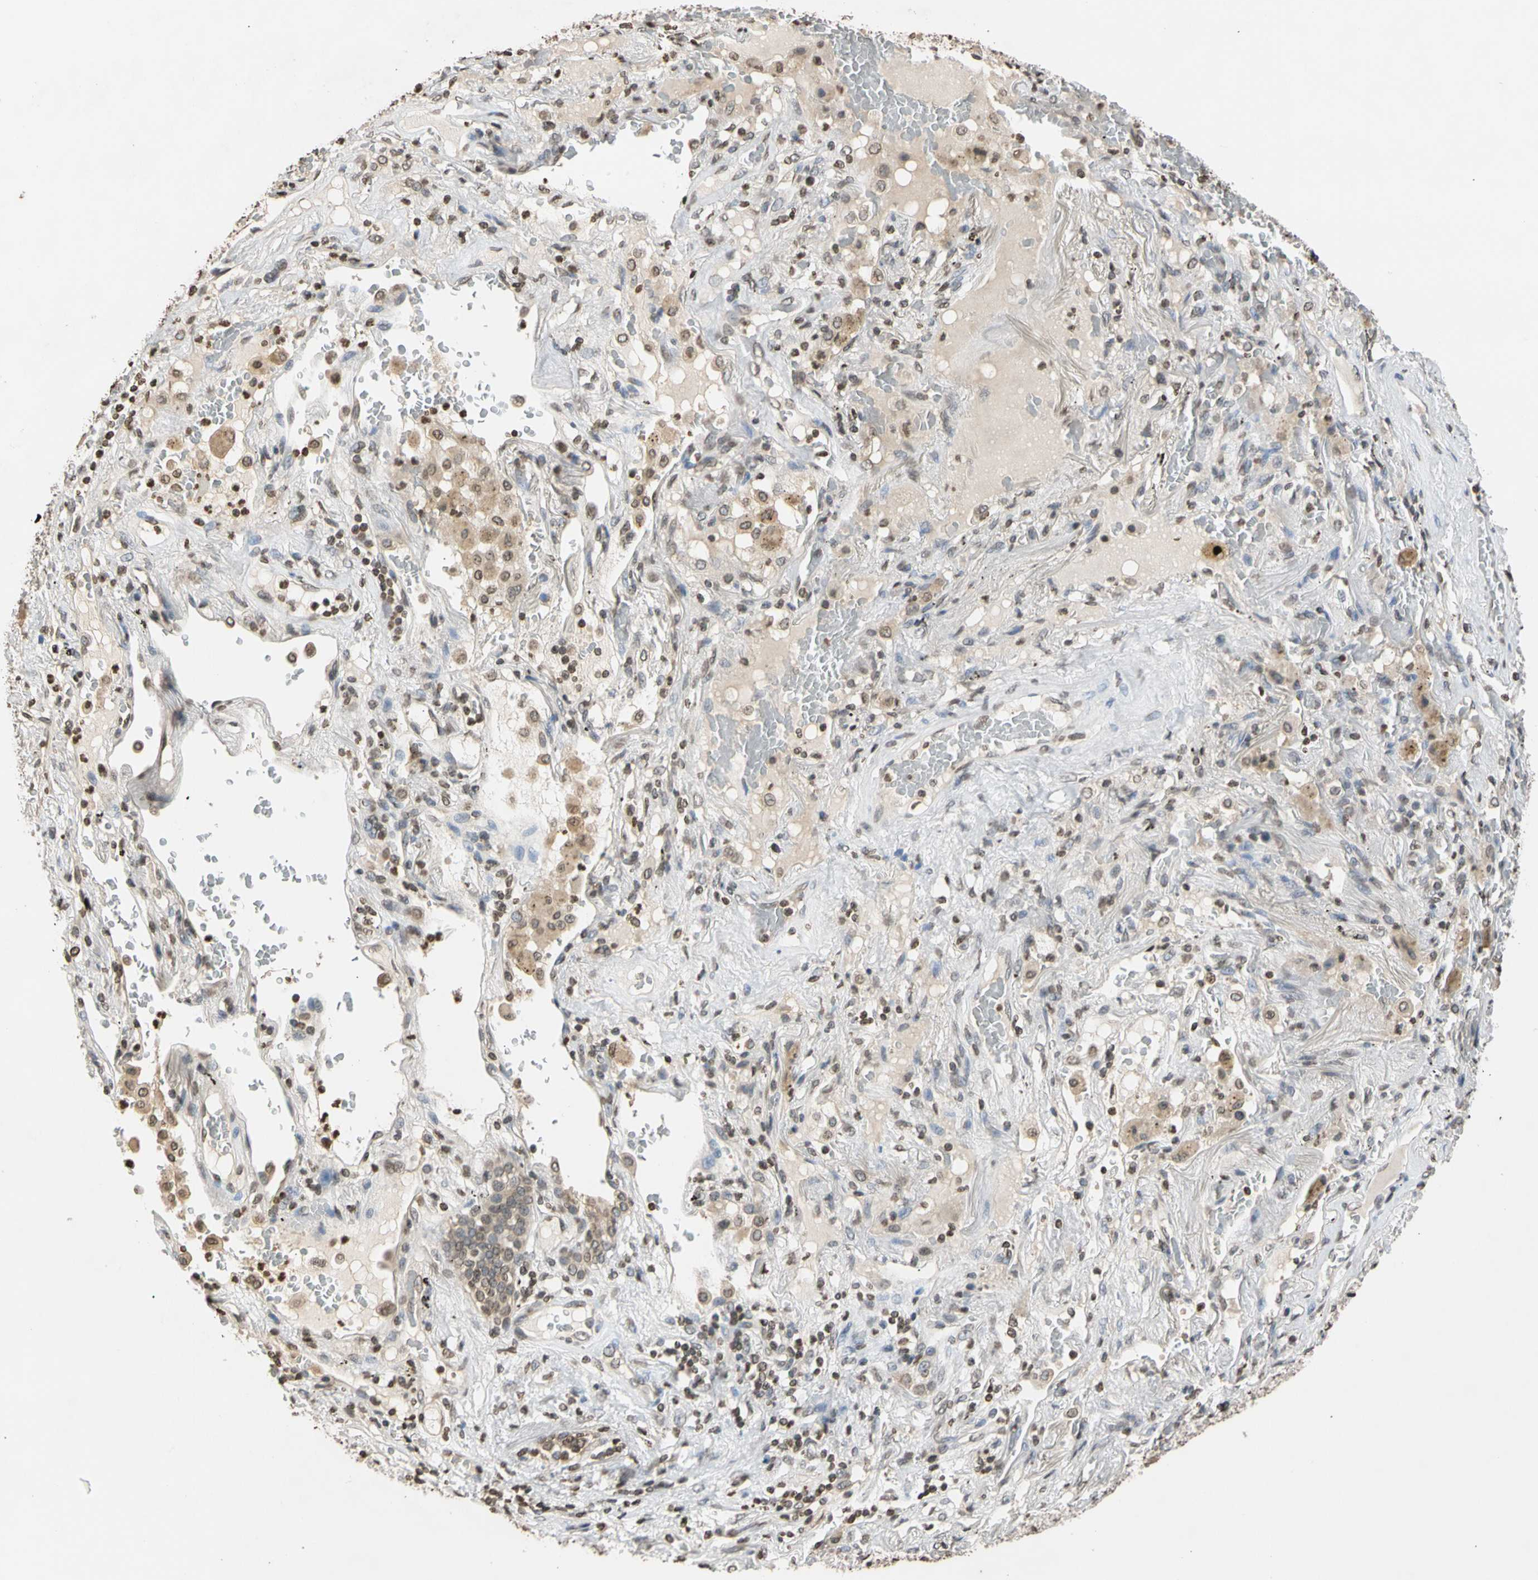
{"staining": {"intensity": "weak", "quantity": "25%-75%", "location": "cytoplasmic/membranous"}, "tissue": "lung cancer", "cell_type": "Tumor cells", "image_type": "cancer", "snomed": [{"axis": "morphology", "description": "Squamous cell carcinoma, NOS"}, {"axis": "topography", "description": "Lung"}], "caption": "IHC micrograph of neoplastic tissue: human lung cancer (squamous cell carcinoma) stained using IHC exhibits low levels of weak protein expression localized specifically in the cytoplasmic/membranous of tumor cells, appearing as a cytoplasmic/membranous brown color.", "gene": "GPX4", "patient": {"sex": "male", "age": 57}}